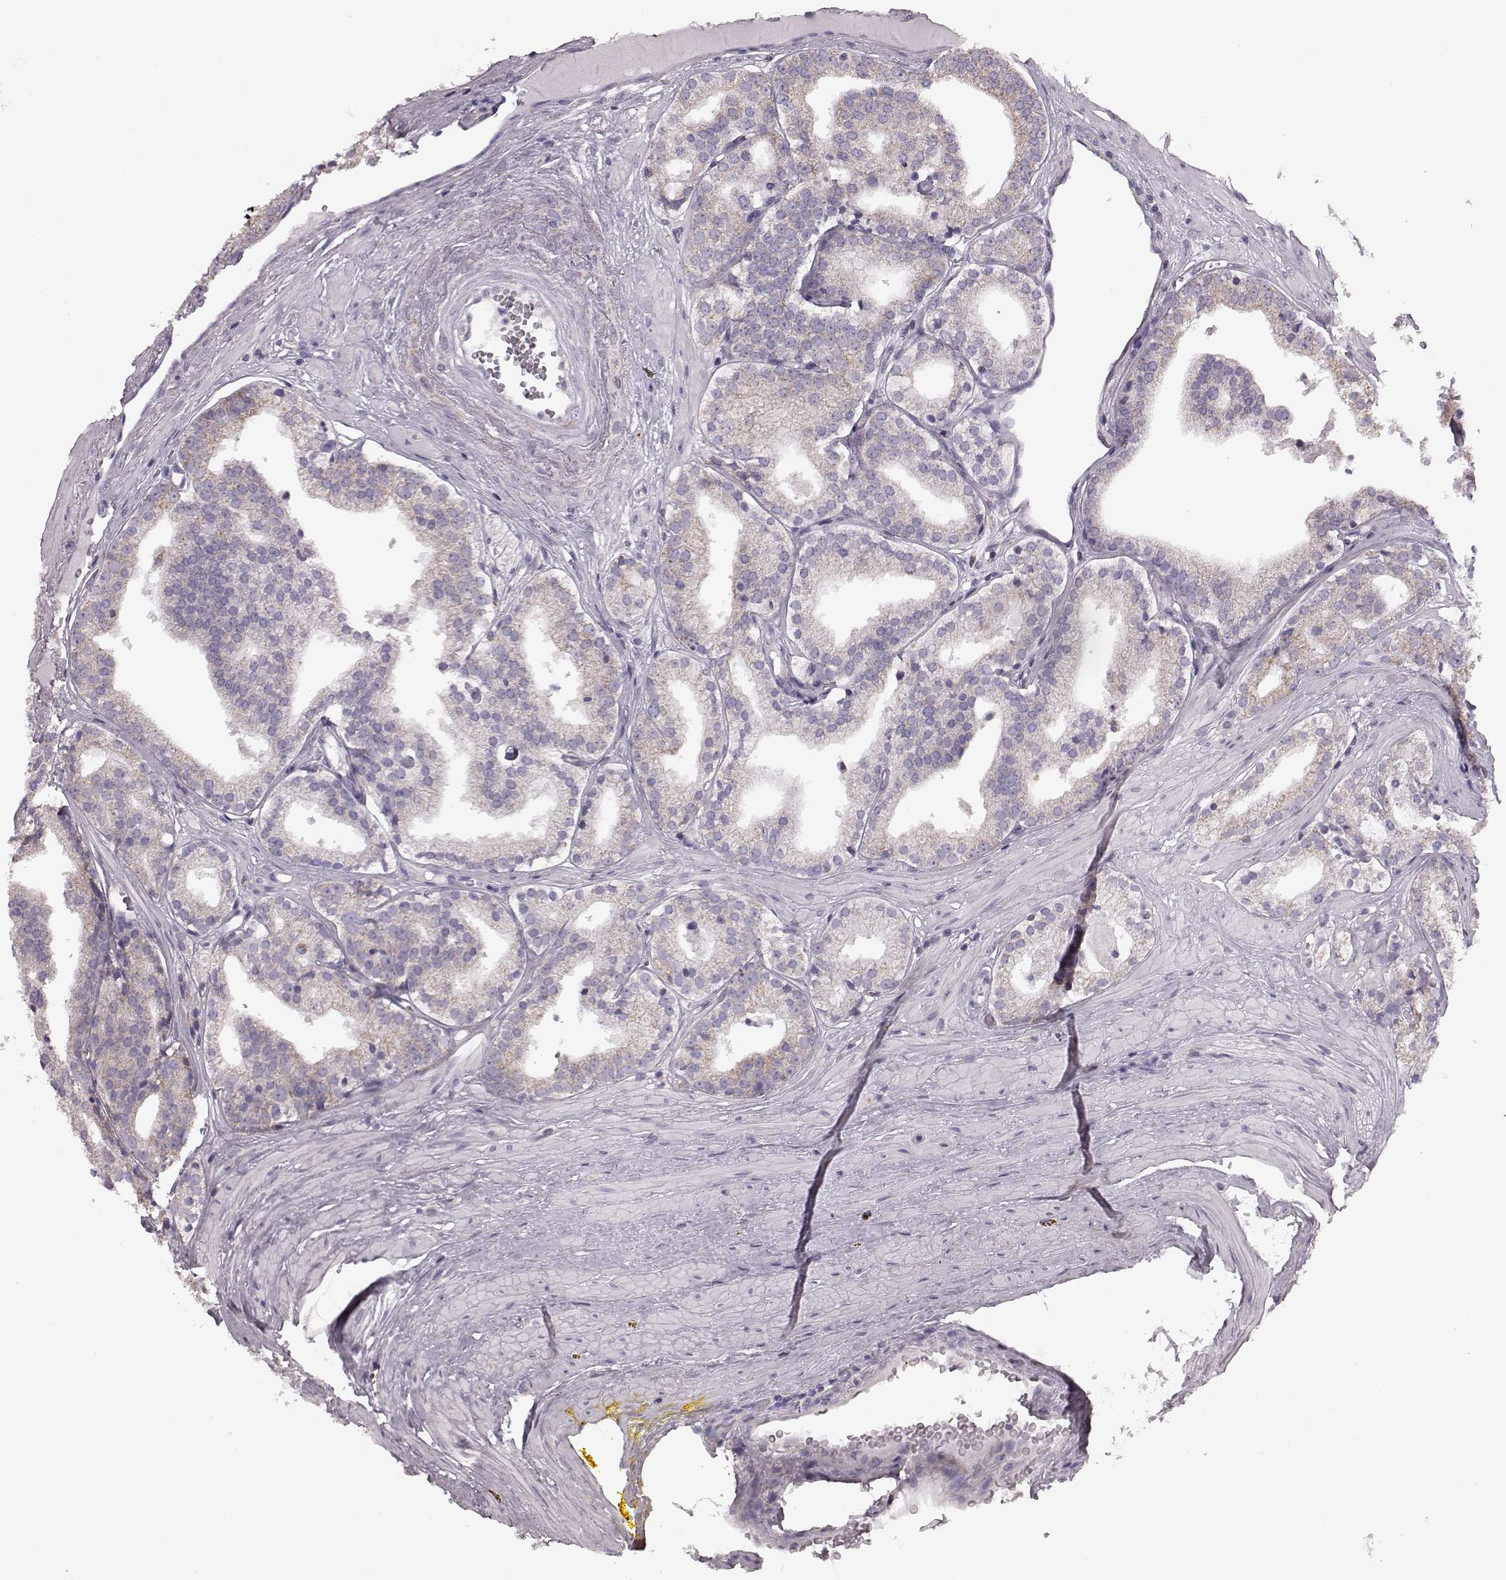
{"staining": {"intensity": "weak", "quantity": ">75%", "location": "cytoplasmic/membranous"}, "tissue": "prostate cancer", "cell_type": "Tumor cells", "image_type": "cancer", "snomed": [{"axis": "morphology", "description": "Adenocarcinoma, Low grade"}, {"axis": "topography", "description": "Prostate"}], "caption": "DAB (3,3'-diaminobenzidine) immunohistochemical staining of low-grade adenocarcinoma (prostate) reveals weak cytoplasmic/membranous protein positivity in about >75% of tumor cells. Using DAB (brown) and hematoxylin (blue) stains, captured at high magnification using brightfield microscopy.", "gene": "FAM8A1", "patient": {"sex": "male", "age": 60}}